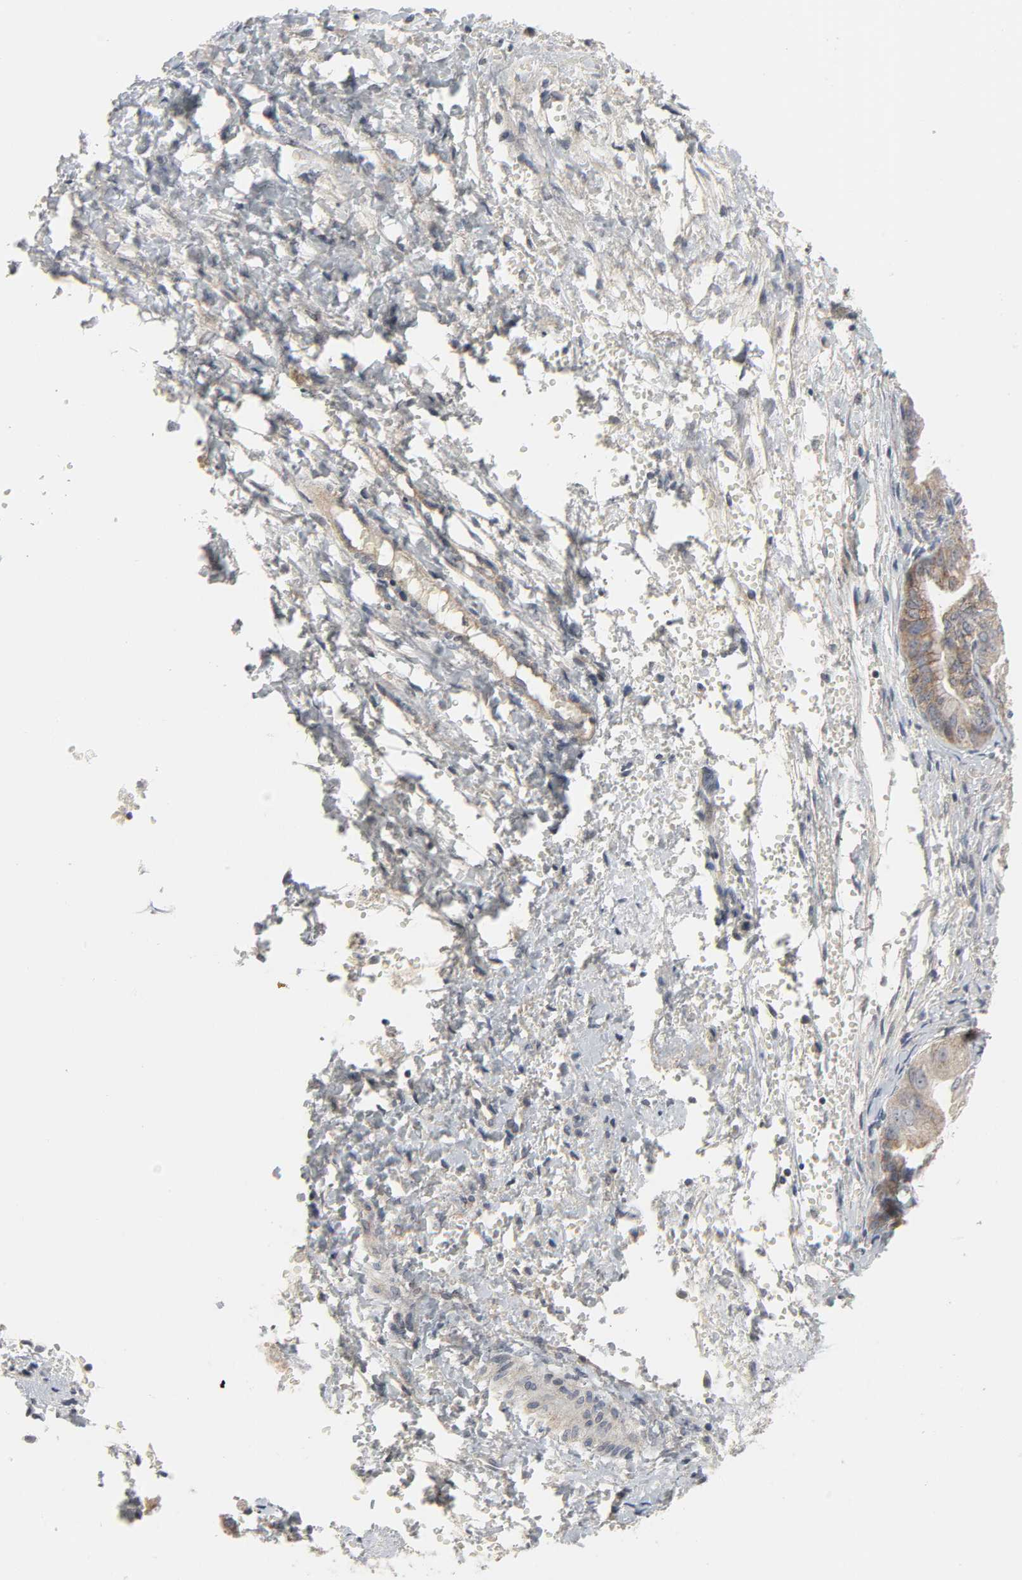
{"staining": {"intensity": "moderate", "quantity": ">75%", "location": "cytoplasmic/membranous"}, "tissue": "ovarian cancer", "cell_type": "Tumor cells", "image_type": "cancer", "snomed": [{"axis": "morphology", "description": "Cystadenocarcinoma, mucinous, NOS"}, {"axis": "topography", "description": "Ovary"}], "caption": "A photomicrograph of human ovarian cancer stained for a protein exhibits moderate cytoplasmic/membranous brown staining in tumor cells.", "gene": "CLIP1", "patient": {"sex": "female", "age": 36}}